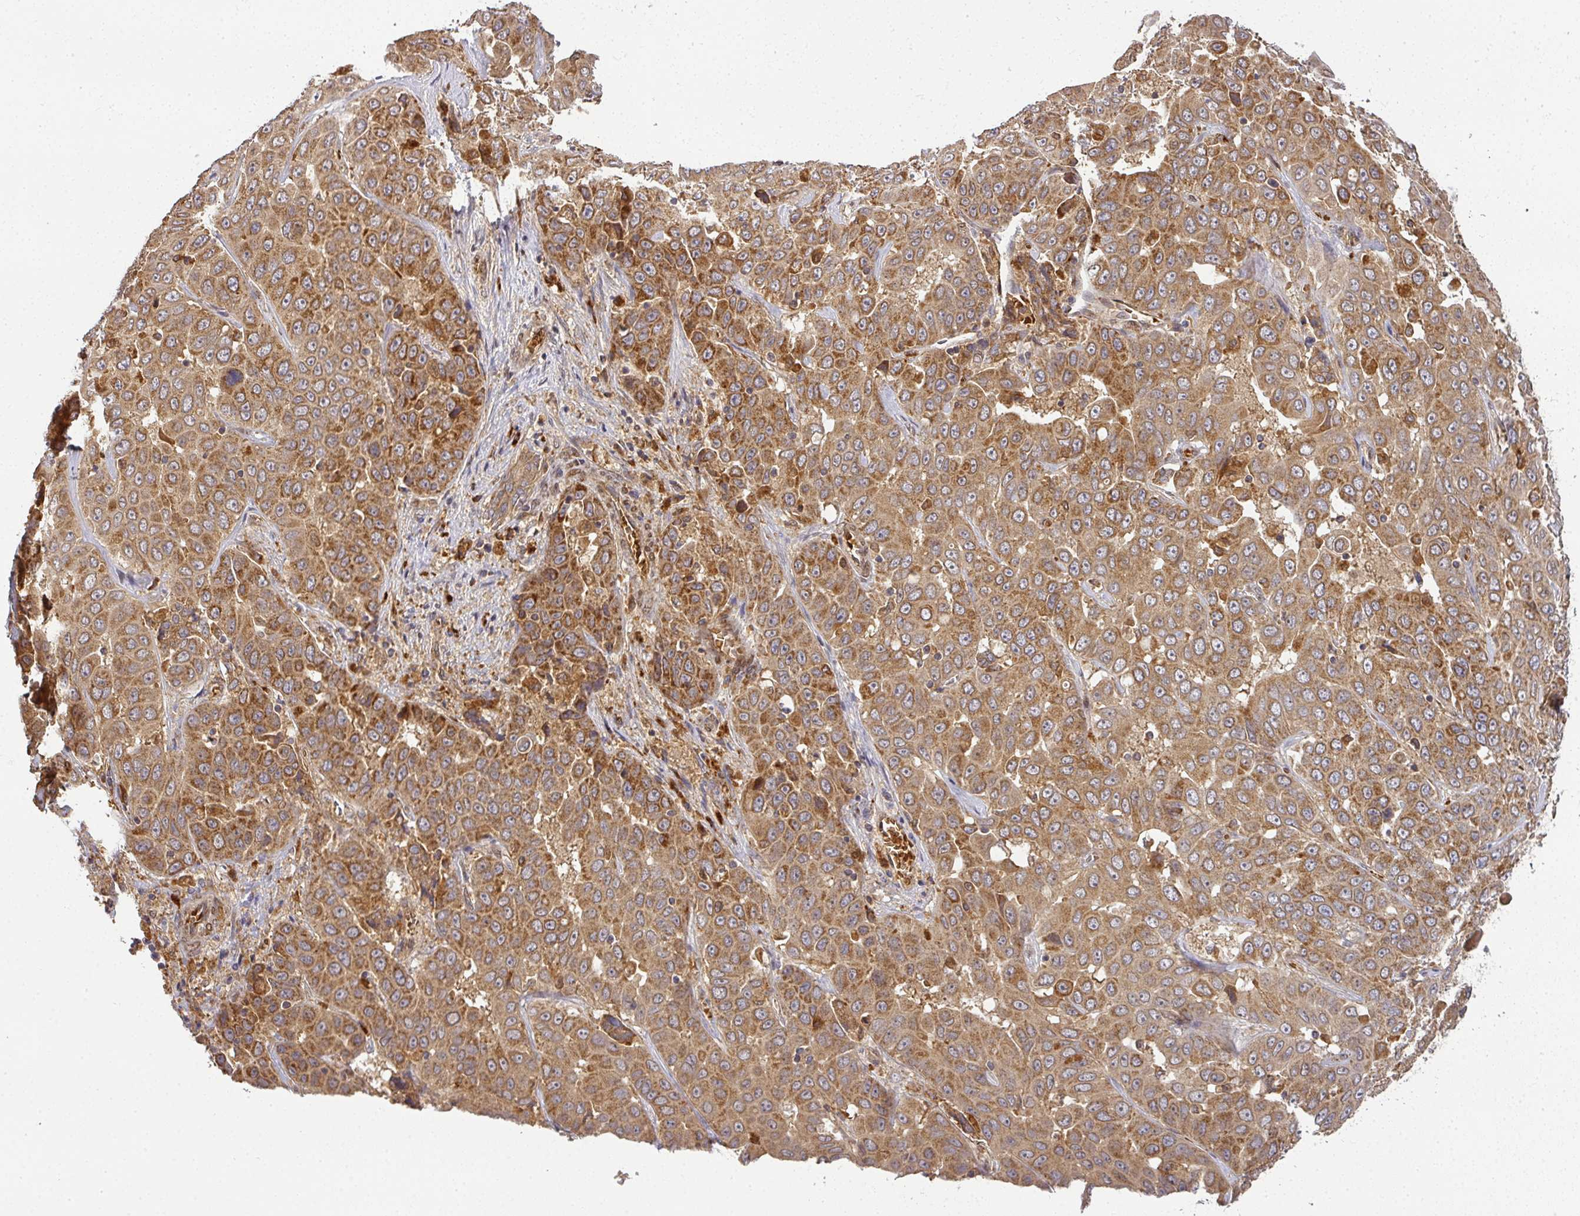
{"staining": {"intensity": "moderate", "quantity": ">75%", "location": "cytoplasmic/membranous"}, "tissue": "liver cancer", "cell_type": "Tumor cells", "image_type": "cancer", "snomed": [{"axis": "morphology", "description": "Cholangiocarcinoma"}, {"axis": "topography", "description": "Liver"}], "caption": "Cholangiocarcinoma (liver) stained for a protein shows moderate cytoplasmic/membranous positivity in tumor cells.", "gene": "MALSU1", "patient": {"sex": "female", "age": 52}}